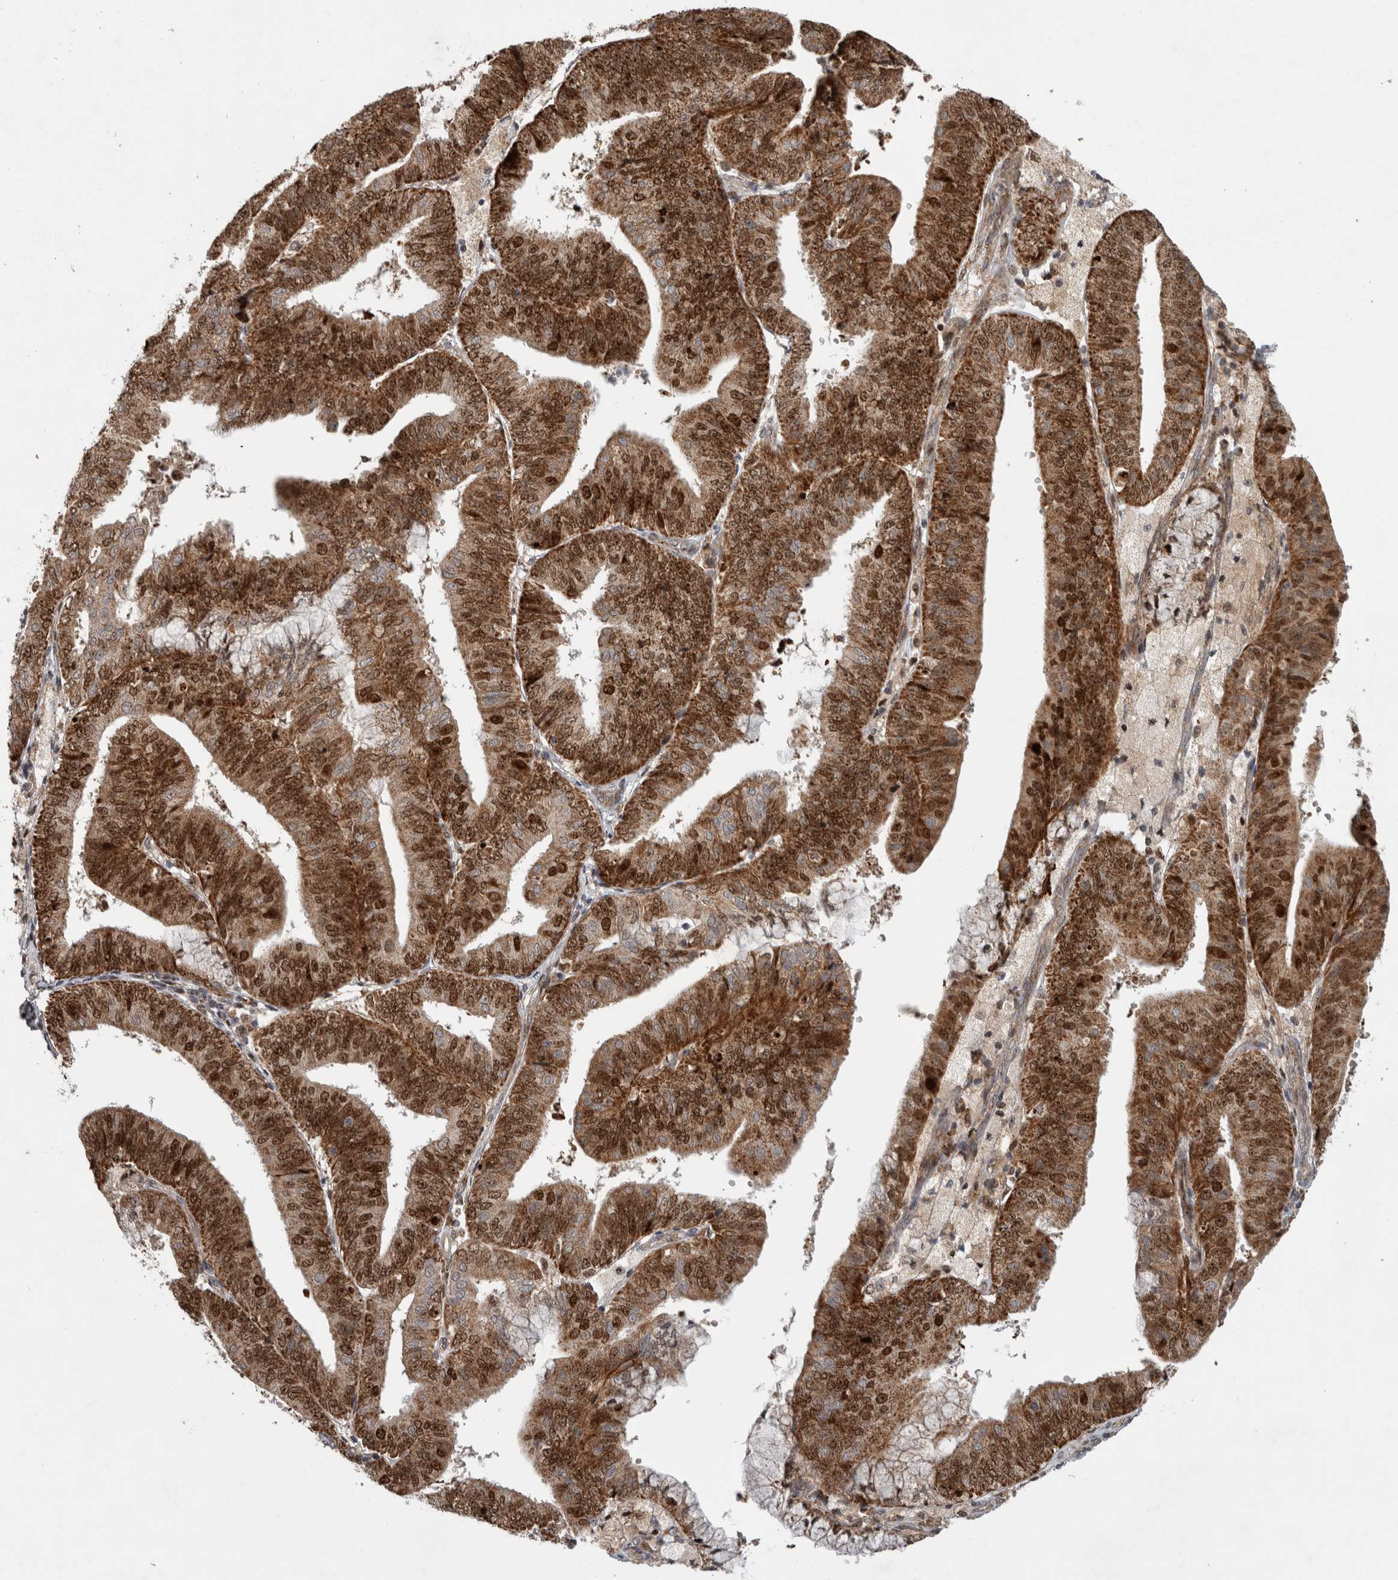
{"staining": {"intensity": "strong", "quantity": ">75%", "location": "cytoplasmic/membranous,nuclear"}, "tissue": "endometrial cancer", "cell_type": "Tumor cells", "image_type": "cancer", "snomed": [{"axis": "morphology", "description": "Adenocarcinoma, NOS"}, {"axis": "topography", "description": "Endometrium"}], "caption": "Endometrial cancer stained with IHC reveals strong cytoplasmic/membranous and nuclear positivity in approximately >75% of tumor cells.", "gene": "INSRR", "patient": {"sex": "female", "age": 63}}